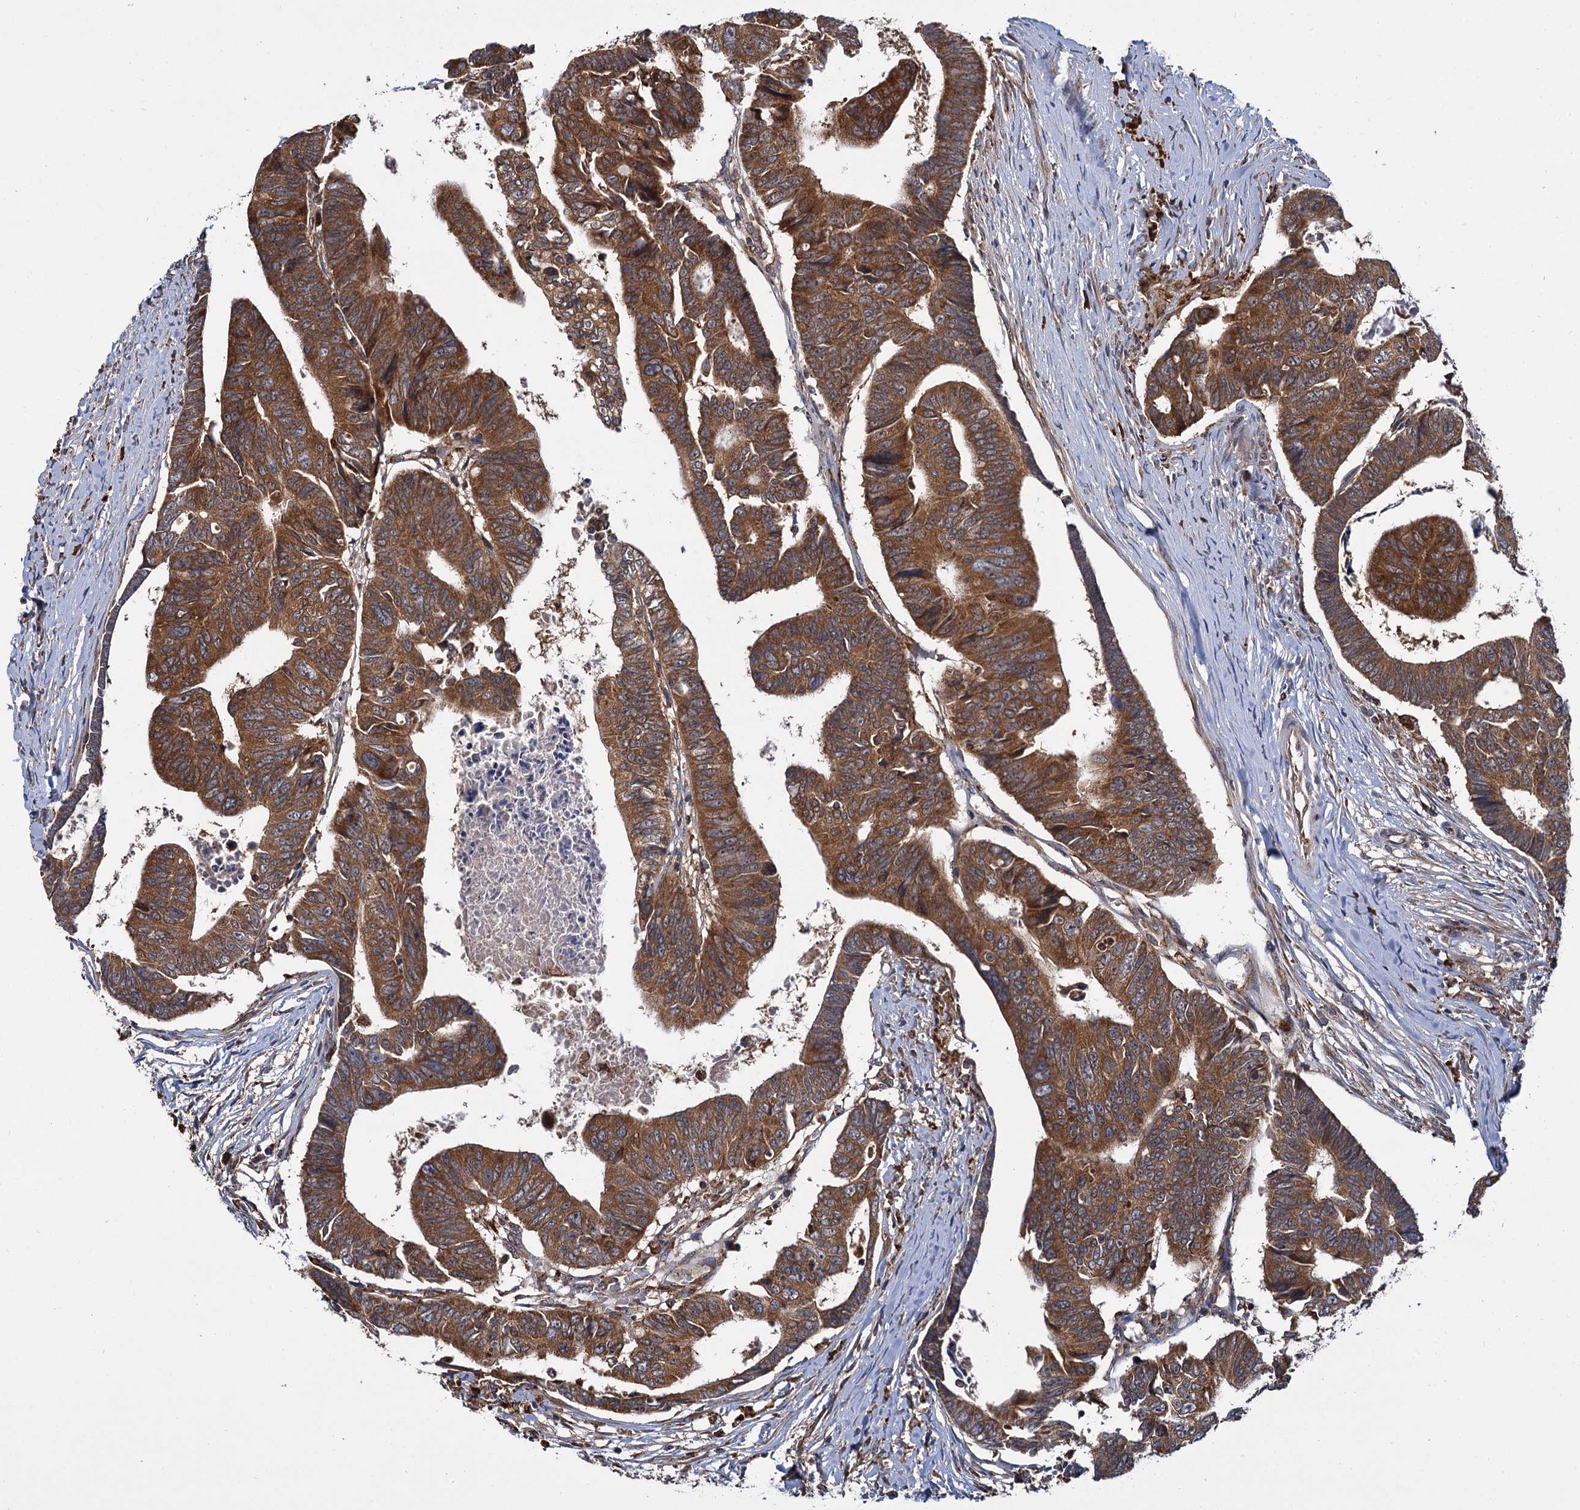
{"staining": {"intensity": "strong", "quantity": ">75%", "location": "cytoplasmic/membranous"}, "tissue": "colorectal cancer", "cell_type": "Tumor cells", "image_type": "cancer", "snomed": [{"axis": "morphology", "description": "Adenocarcinoma, NOS"}, {"axis": "topography", "description": "Rectum"}], "caption": "IHC of colorectal cancer demonstrates high levels of strong cytoplasmic/membranous expression in about >75% of tumor cells.", "gene": "UFM1", "patient": {"sex": "female", "age": 65}}